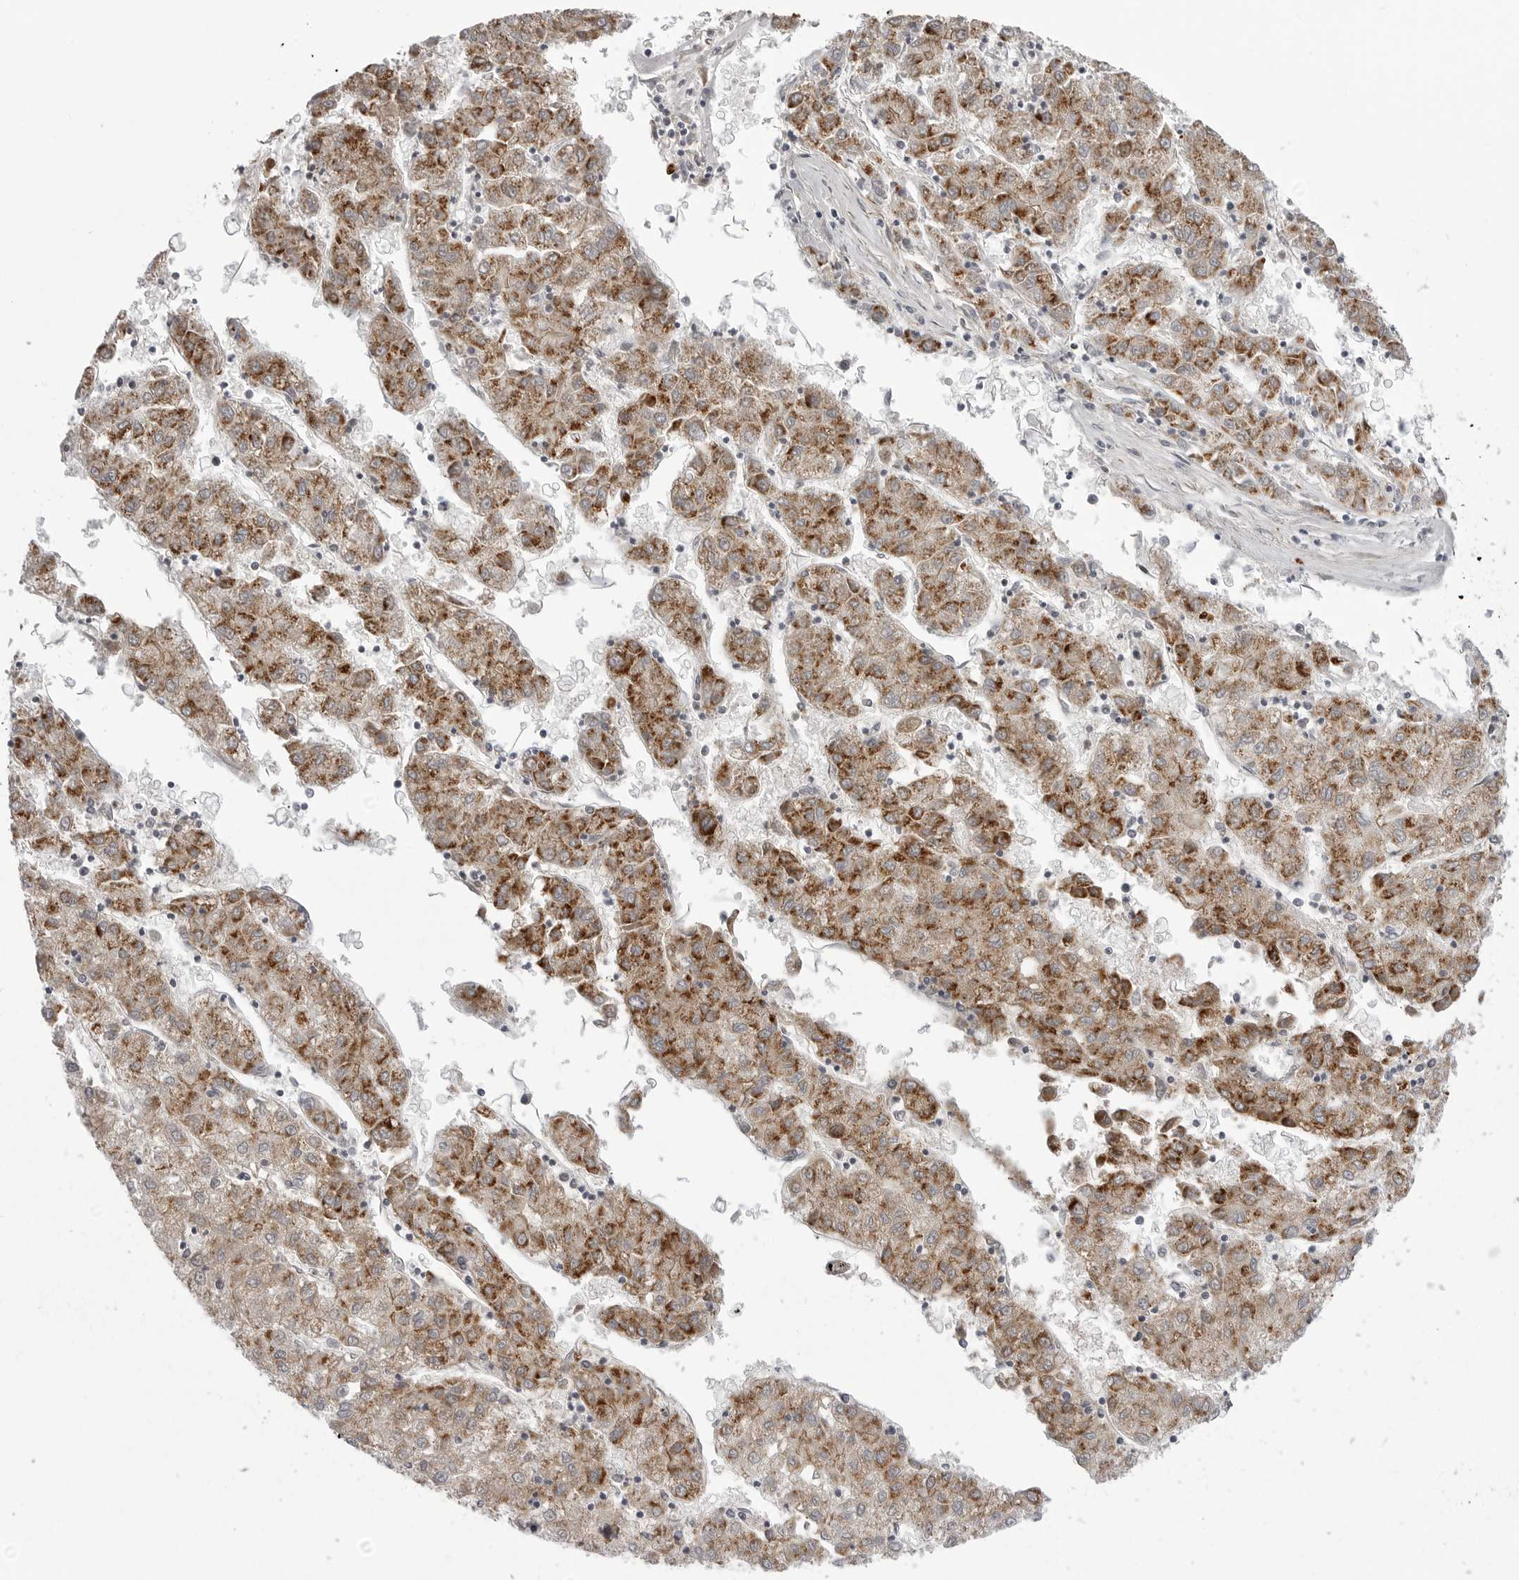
{"staining": {"intensity": "moderate", "quantity": ">75%", "location": "cytoplasmic/membranous"}, "tissue": "liver cancer", "cell_type": "Tumor cells", "image_type": "cancer", "snomed": [{"axis": "morphology", "description": "Carcinoma, Hepatocellular, NOS"}, {"axis": "topography", "description": "Liver"}], "caption": "Protein analysis of liver cancer tissue reveals moderate cytoplasmic/membranous staining in about >75% of tumor cells.", "gene": "SCP2", "patient": {"sex": "male", "age": 72}}